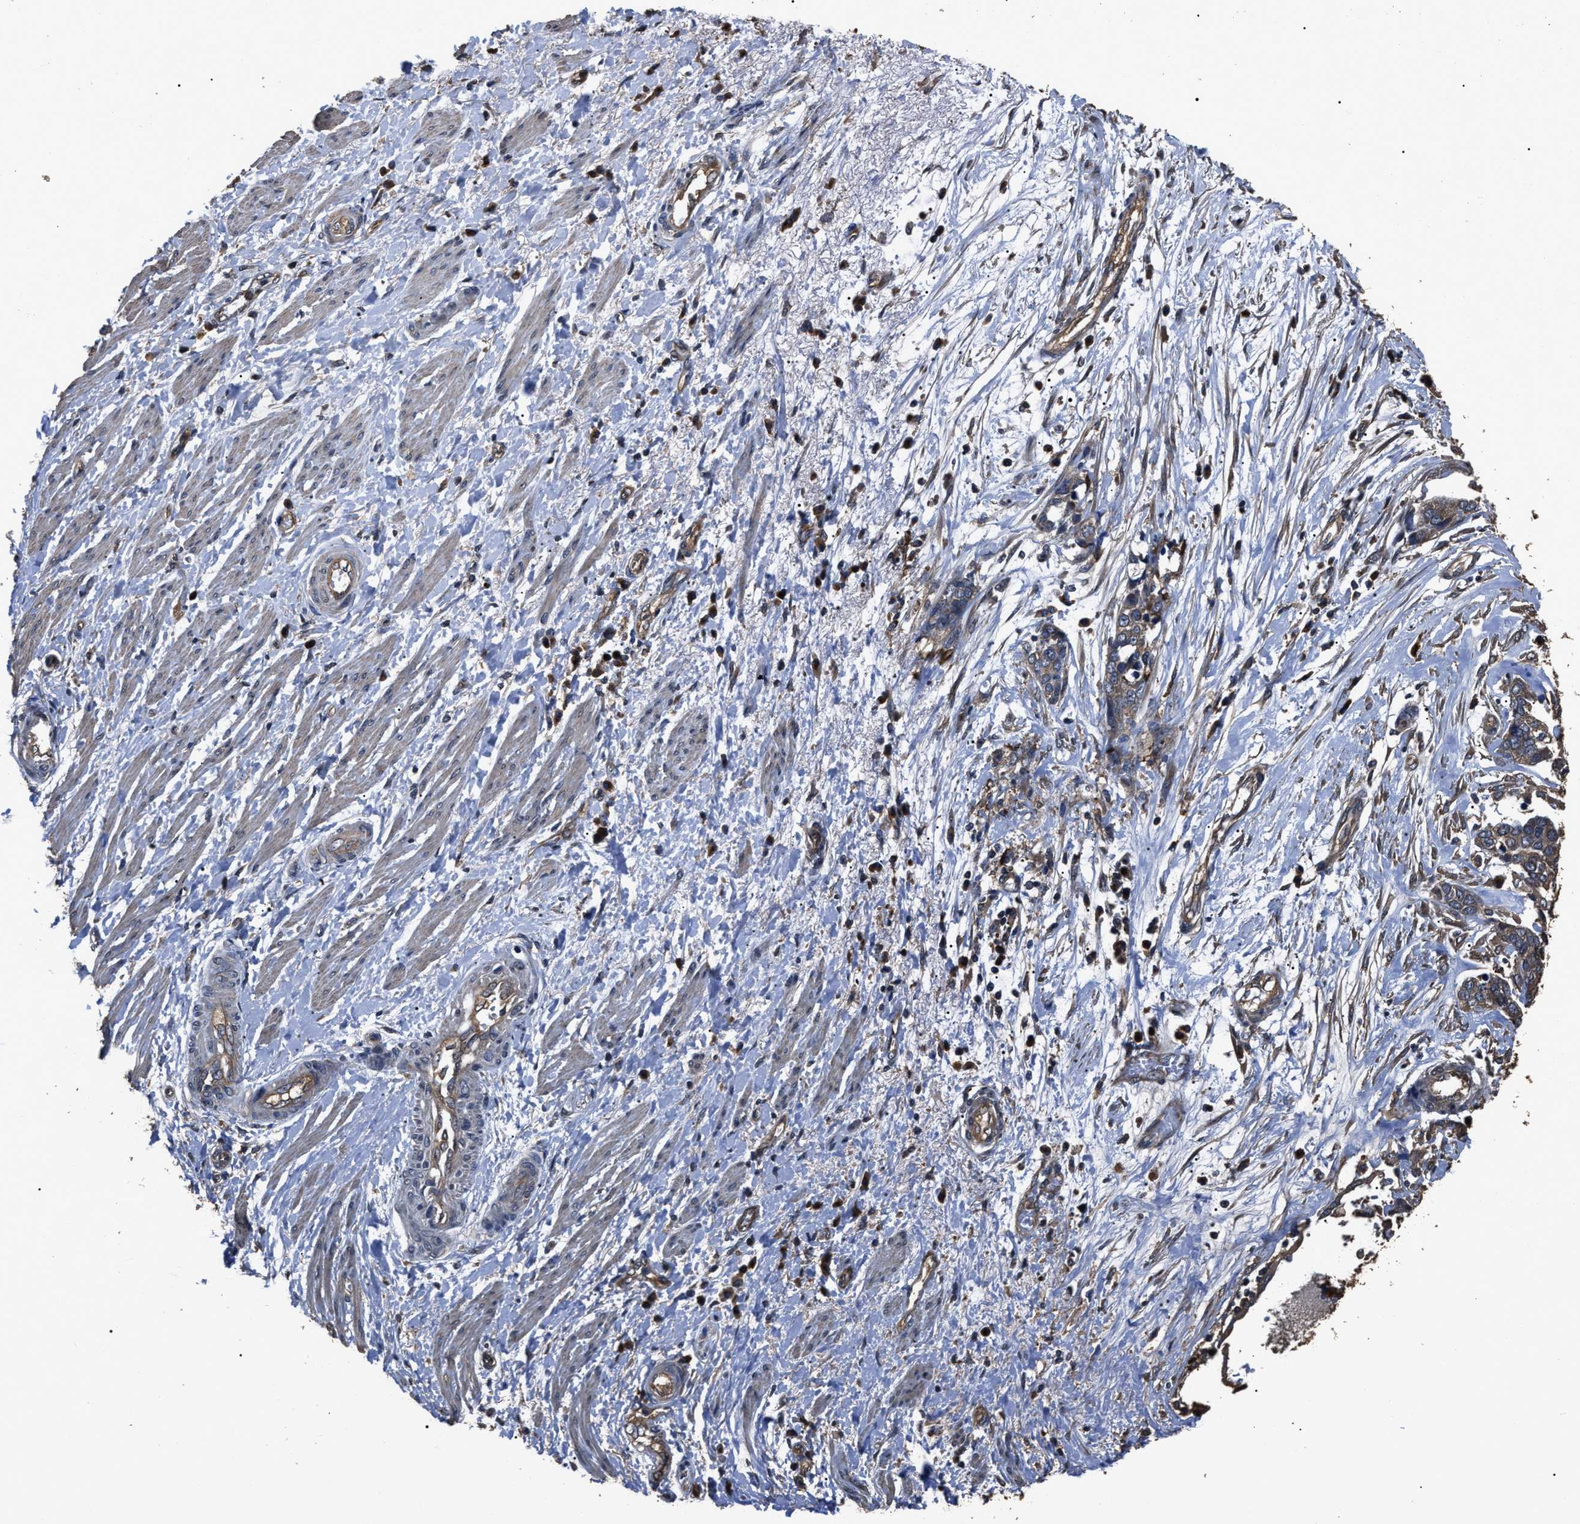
{"staining": {"intensity": "weak", "quantity": ">75%", "location": "cytoplasmic/membranous"}, "tissue": "ovarian cancer", "cell_type": "Tumor cells", "image_type": "cancer", "snomed": [{"axis": "morphology", "description": "Cystadenocarcinoma, serous, NOS"}, {"axis": "topography", "description": "Ovary"}], "caption": "Protein expression analysis of human ovarian serous cystadenocarcinoma reveals weak cytoplasmic/membranous expression in approximately >75% of tumor cells. (Brightfield microscopy of DAB IHC at high magnification).", "gene": "RNF216", "patient": {"sex": "female", "age": 44}}